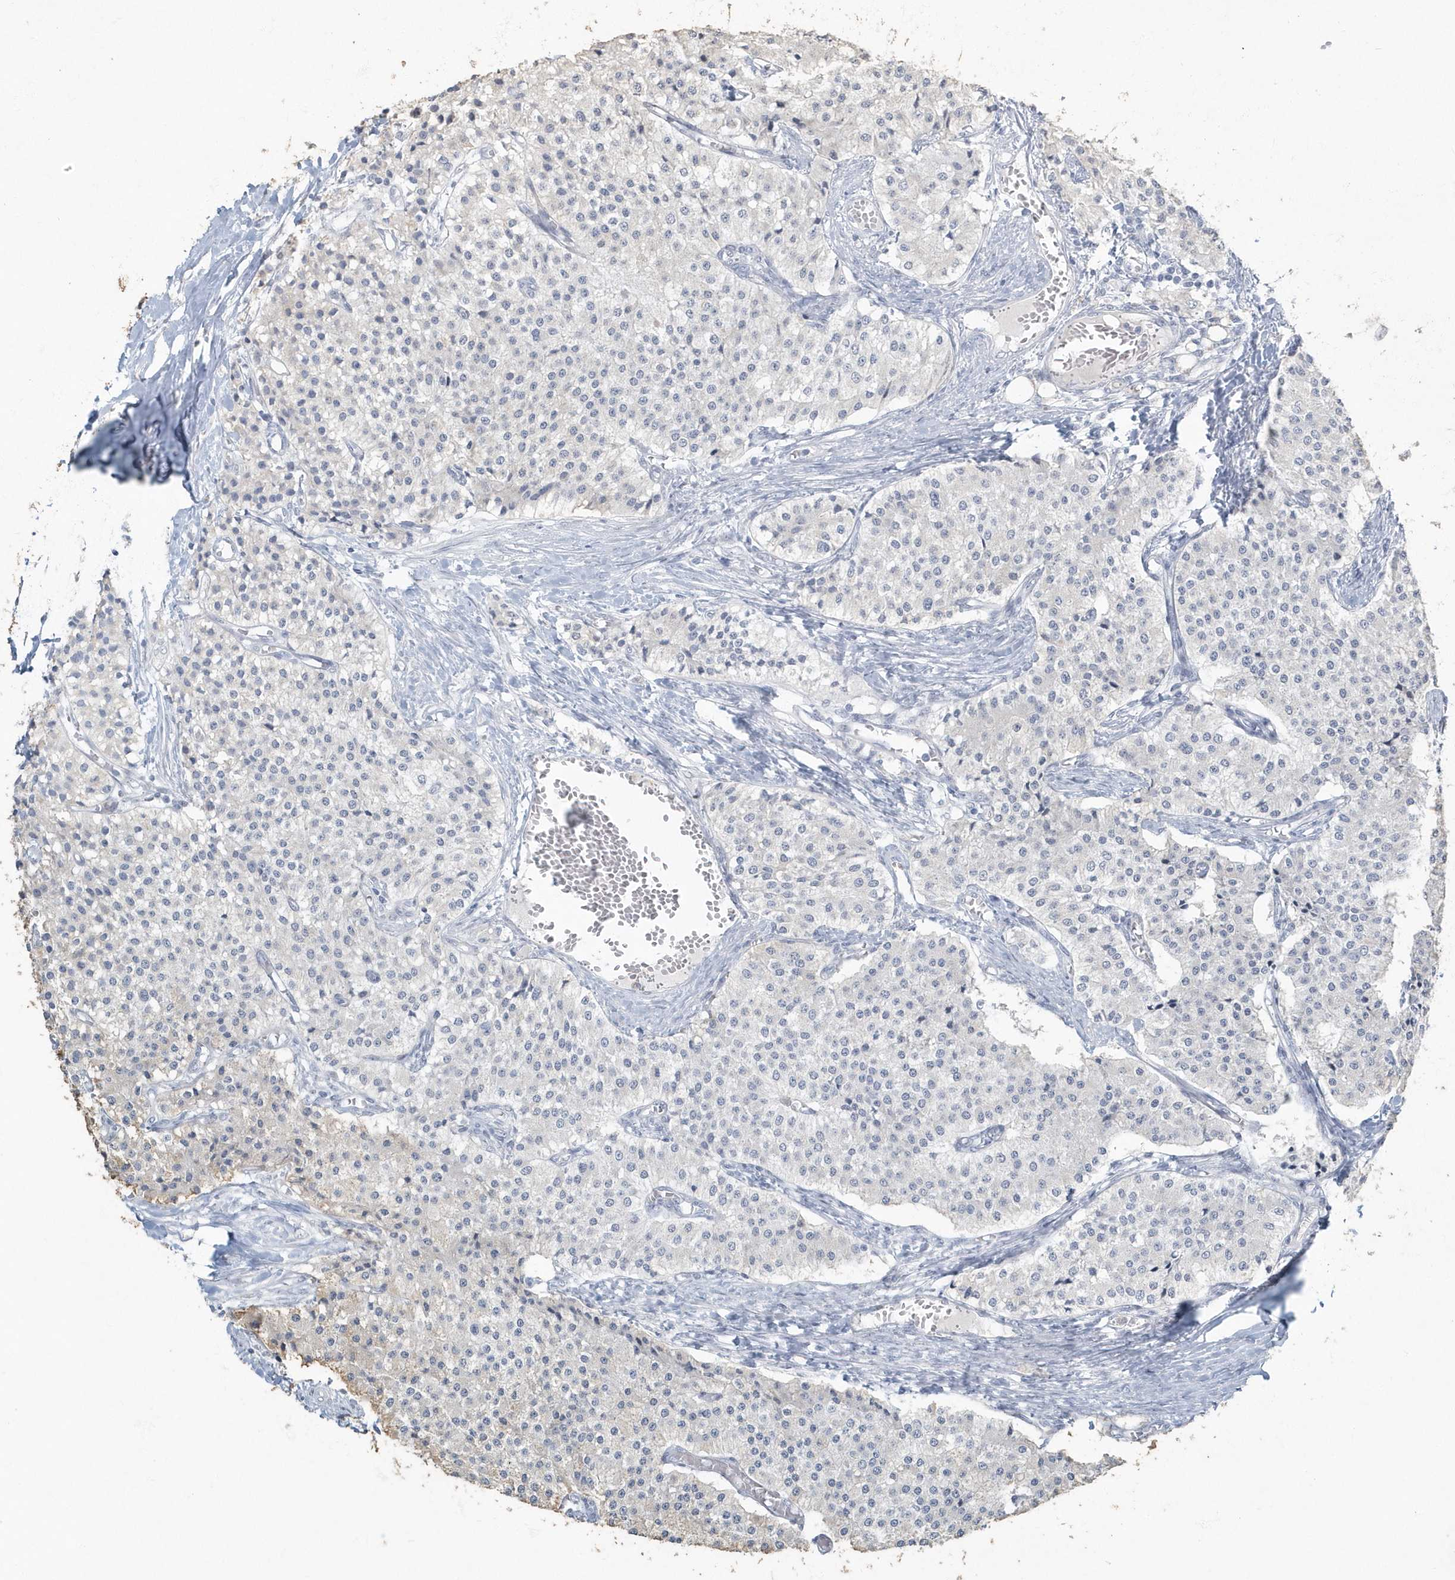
{"staining": {"intensity": "negative", "quantity": "none", "location": "none"}, "tissue": "carcinoid", "cell_type": "Tumor cells", "image_type": "cancer", "snomed": [{"axis": "morphology", "description": "Carcinoid, malignant, NOS"}, {"axis": "topography", "description": "Colon"}], "caption": "DAB immunohistochemical staining of human malignant carcinoid demonstrates no significant staining in tumor cells. The staining is performed using DAB brown chromogen with nuclei counter-stained in using hematoxylin.", "gene": "MYOT", "patient": {"sex": "female", "age": 52}}